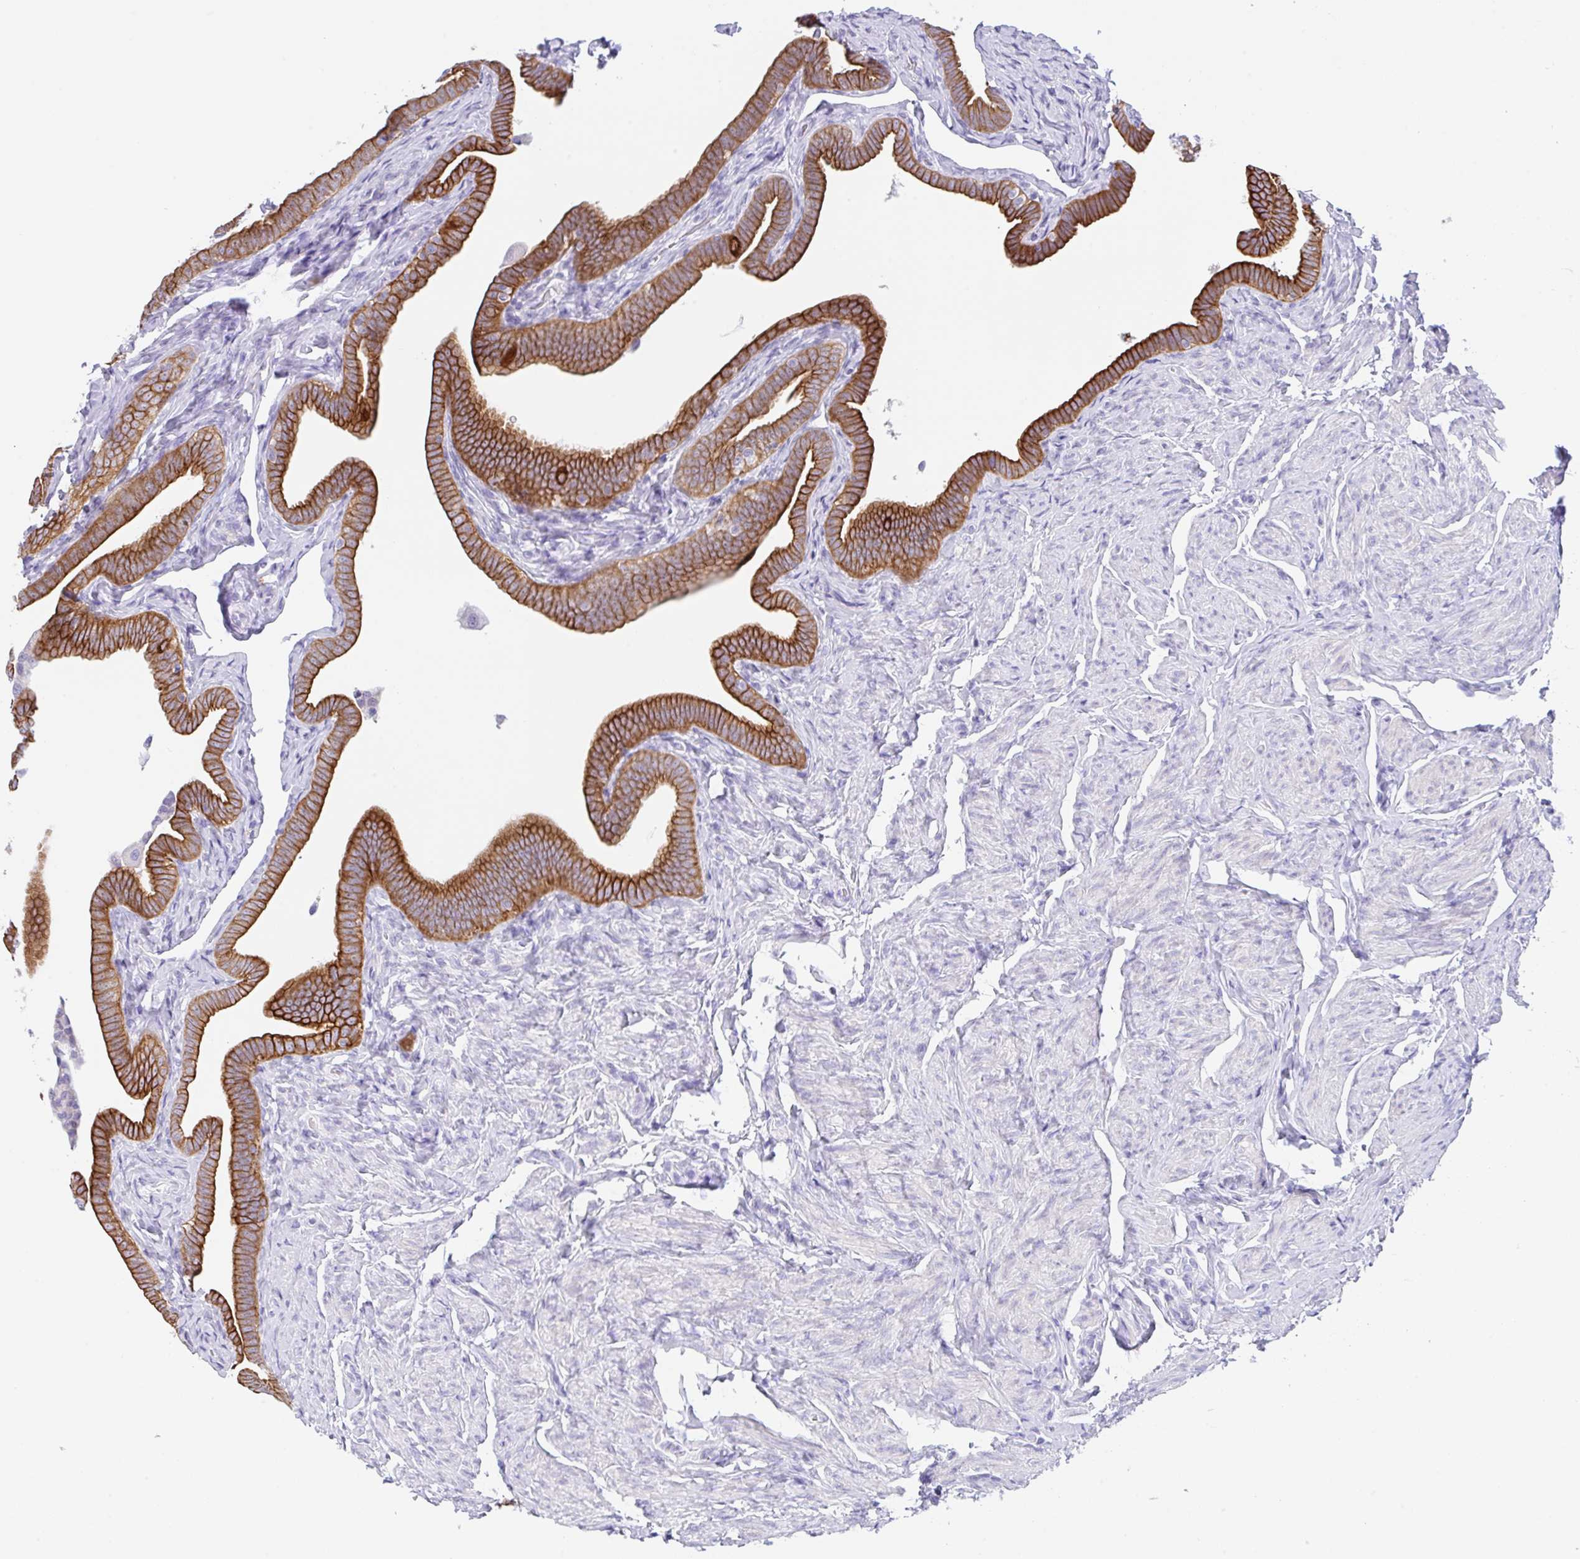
{"staining": {"intensity": "strong", "quantity": ">75%", "location": "cytoplasmic/membranous"}, "tissue": "fallopian tube", "cell_type": "Glandular cells", "image_type": "normal", "snomed": [{"axis": "morphology", "description": "Normal tissue, NOS"}, {"axis": "topography", "description": "Fallopian tube"}], "caption": "A brown stain highlights strong cytoplasmic/membranous staining of a protein in glandular cells of benign fallopian tube. The protein of interest is stained brown, and the nuclei are stained in blue (DAB (3,3'-diaminobenzidine) IHC with brightfield microscopy, high magnification).", "gene": "TRAF4", "patient": {"sex": "female", "age": 69}}